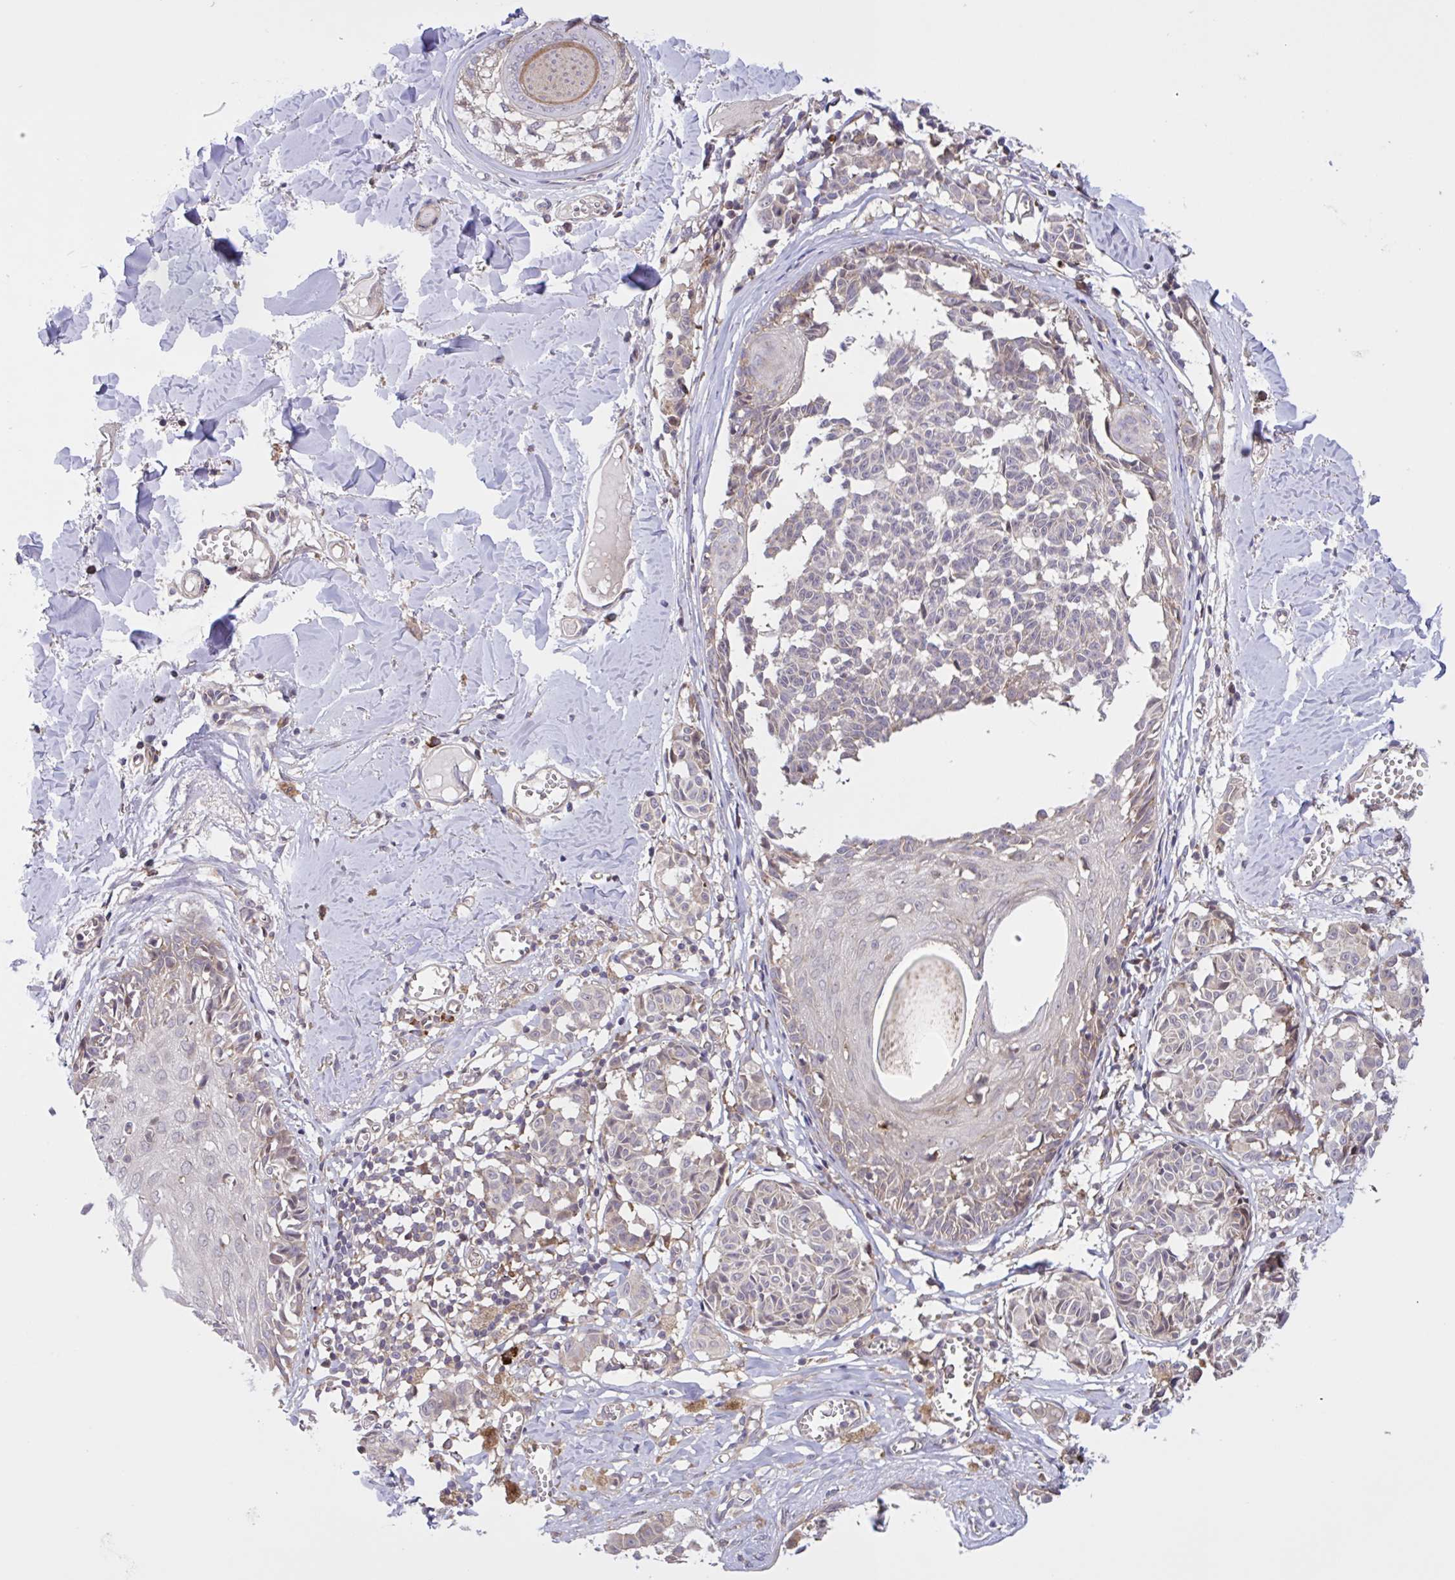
{"staining": {"intensity": "negative", "quantity": "none", "location": "none"}, "tissue": "melanoma", "cell_type": "Tumor cells", "image_type": "cancer", "snomed": [{"axis": "morphology", "description": "Malignant melanoma, NOS"}, {"axis": "topography", "description": "Skin"}], "caption": "High magnification brightfield microscopy of melanoma stained with DAB (brown) and counterstained with hematoxylin (blue): tumor cells show no significant expression. The staining is performed using DAB brown chromogen with nuclei counter-stained in using hematoxylin.", "gene": "INTS10", "patient": {"sex": "female", "age": 43}}